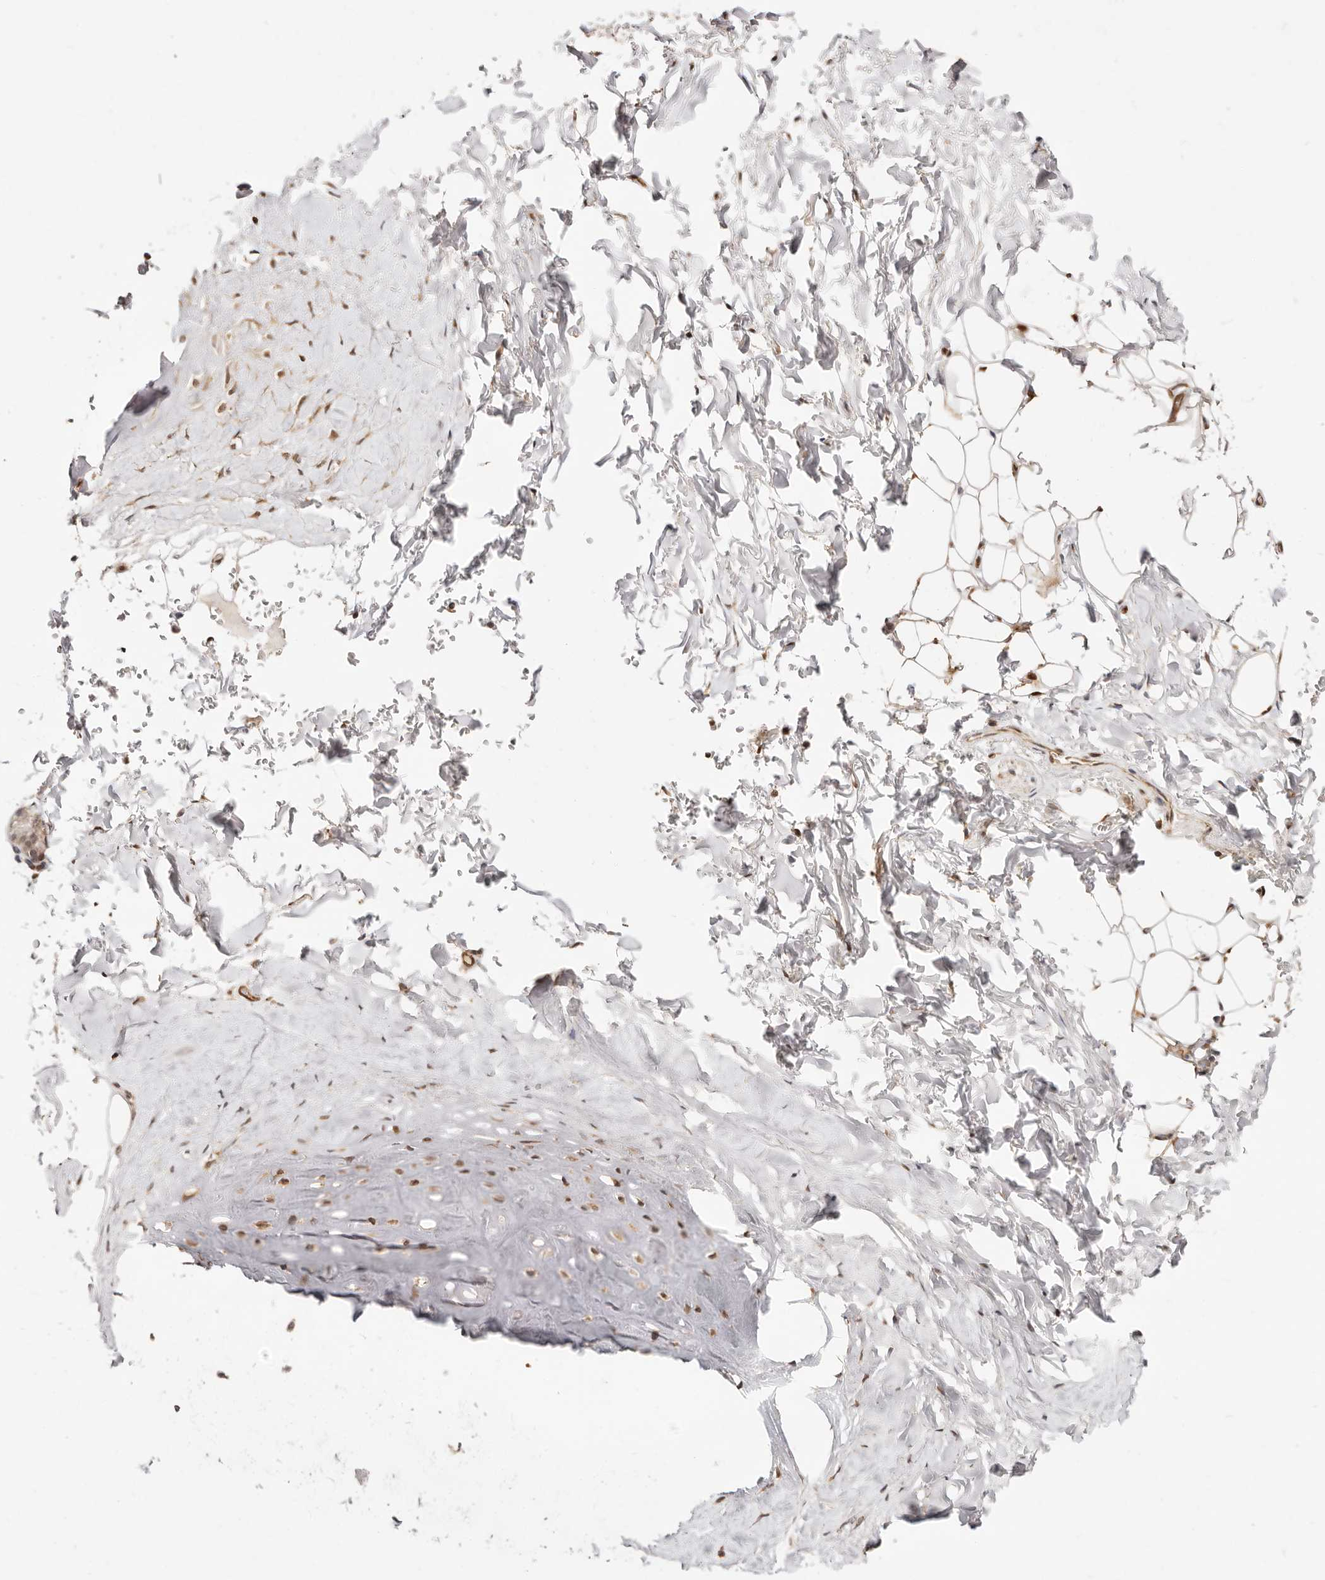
{"staining": {"intensity": "moderate", "quantity": ">75%", "location": "cytoplasmic/membranous"}, "tissue": "adipose tissue", "cell_type": "Adipocytes", "image_type": "normal", "snomed": [{"axis": "morphology", "description": "Normal tissue, NOS"}, {"axis": "topography", "description": "Cartilage tissue"}], "caption": "About >75% of adipocytes in benign adipose tissue show moderate cytoplasmic/membranous protein expression as visualized by brown immunohistochemical staining.", "gene": "STAT5A", "patient": {"sex": "female", "age": 63}}